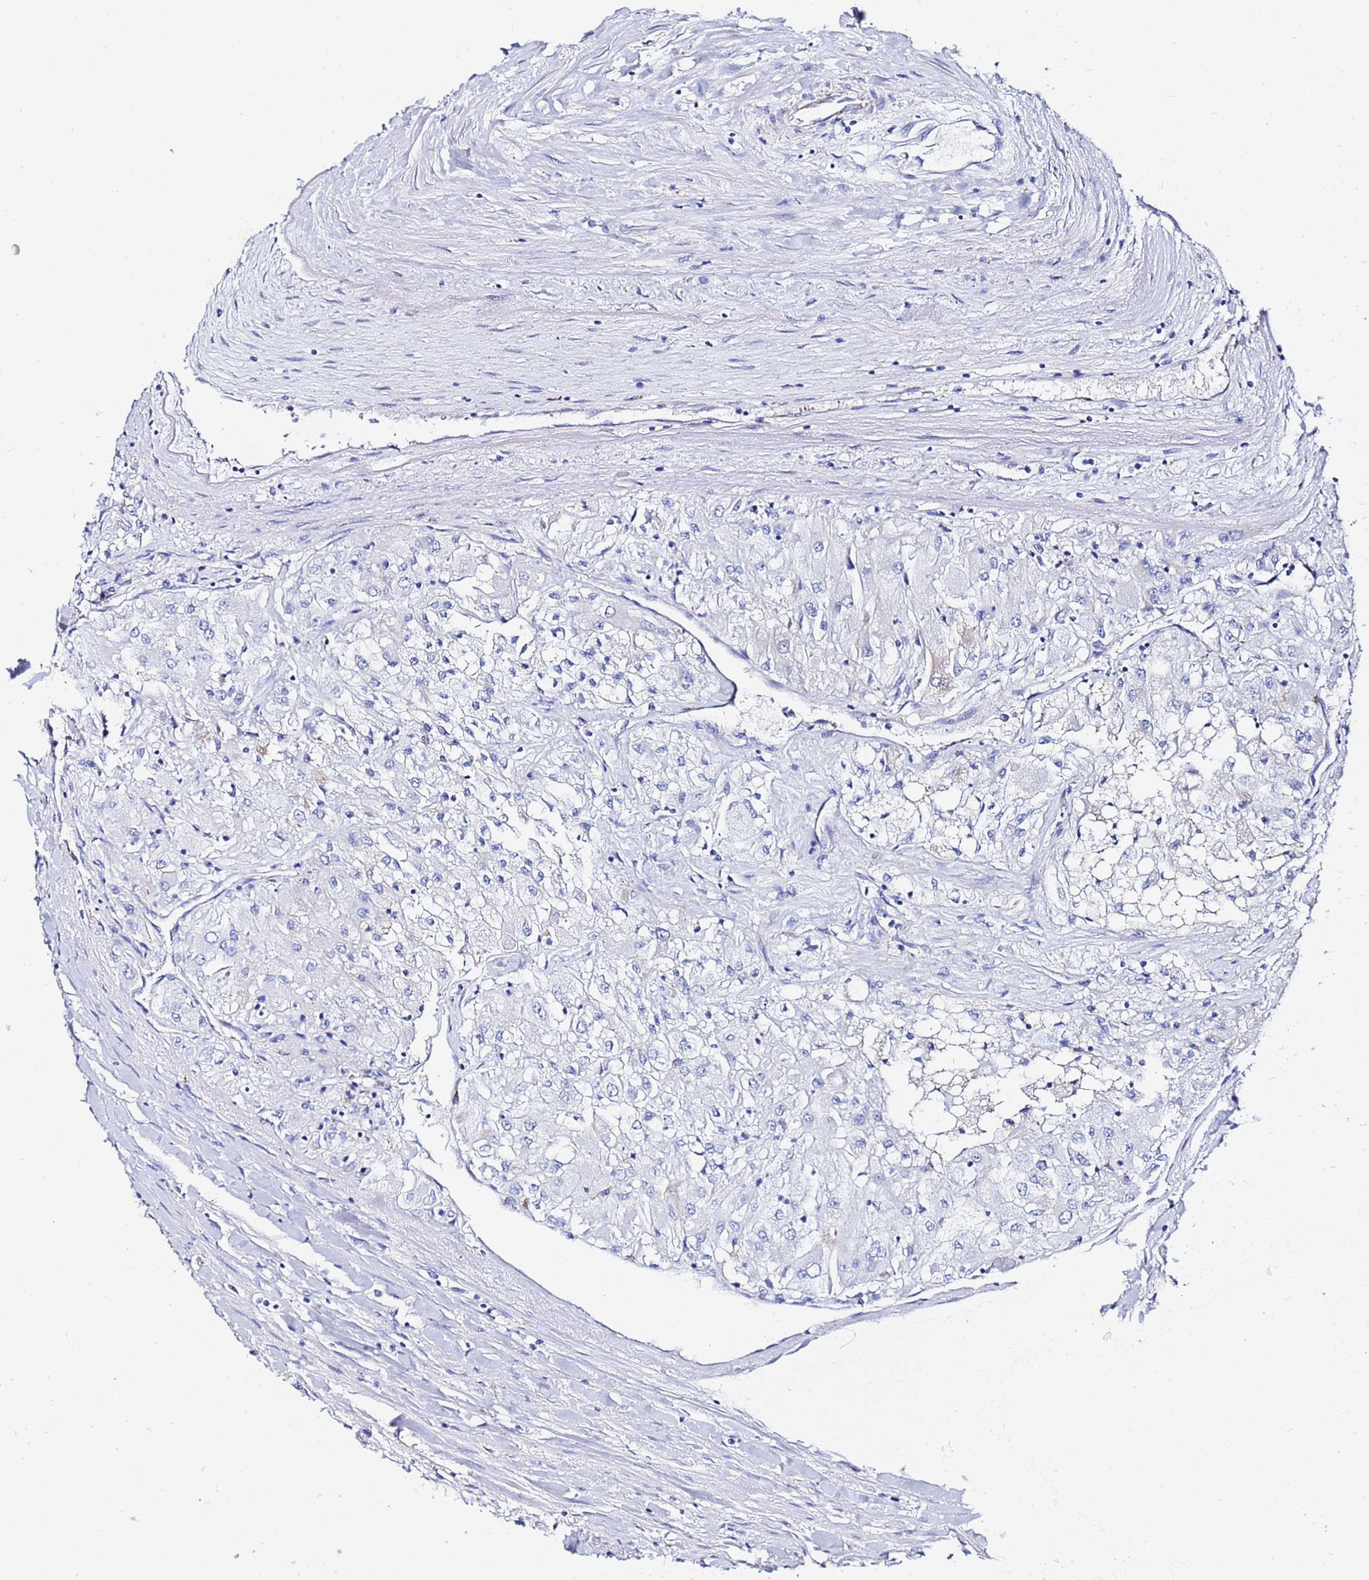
{"staining": {"intensity": "negative", "quantity": "none", "location": "none"}, "tissue": "renal cancer", "cell_type": "Tumor cells", "image_type": "cancer", "snomed": [{"axis": "morphology", "description": "Adenocarcinoma, NOS"}, {"axis": "topography", "description": "Kidney"}], "caption": "A high-resolution micrograph shows IHC staining of renal cancer (adenocarcinoma), which demonstrates no significant staining in tumor cells.", "gene": "ZNF26", "patient": {"sex": "male", "age": 80}}